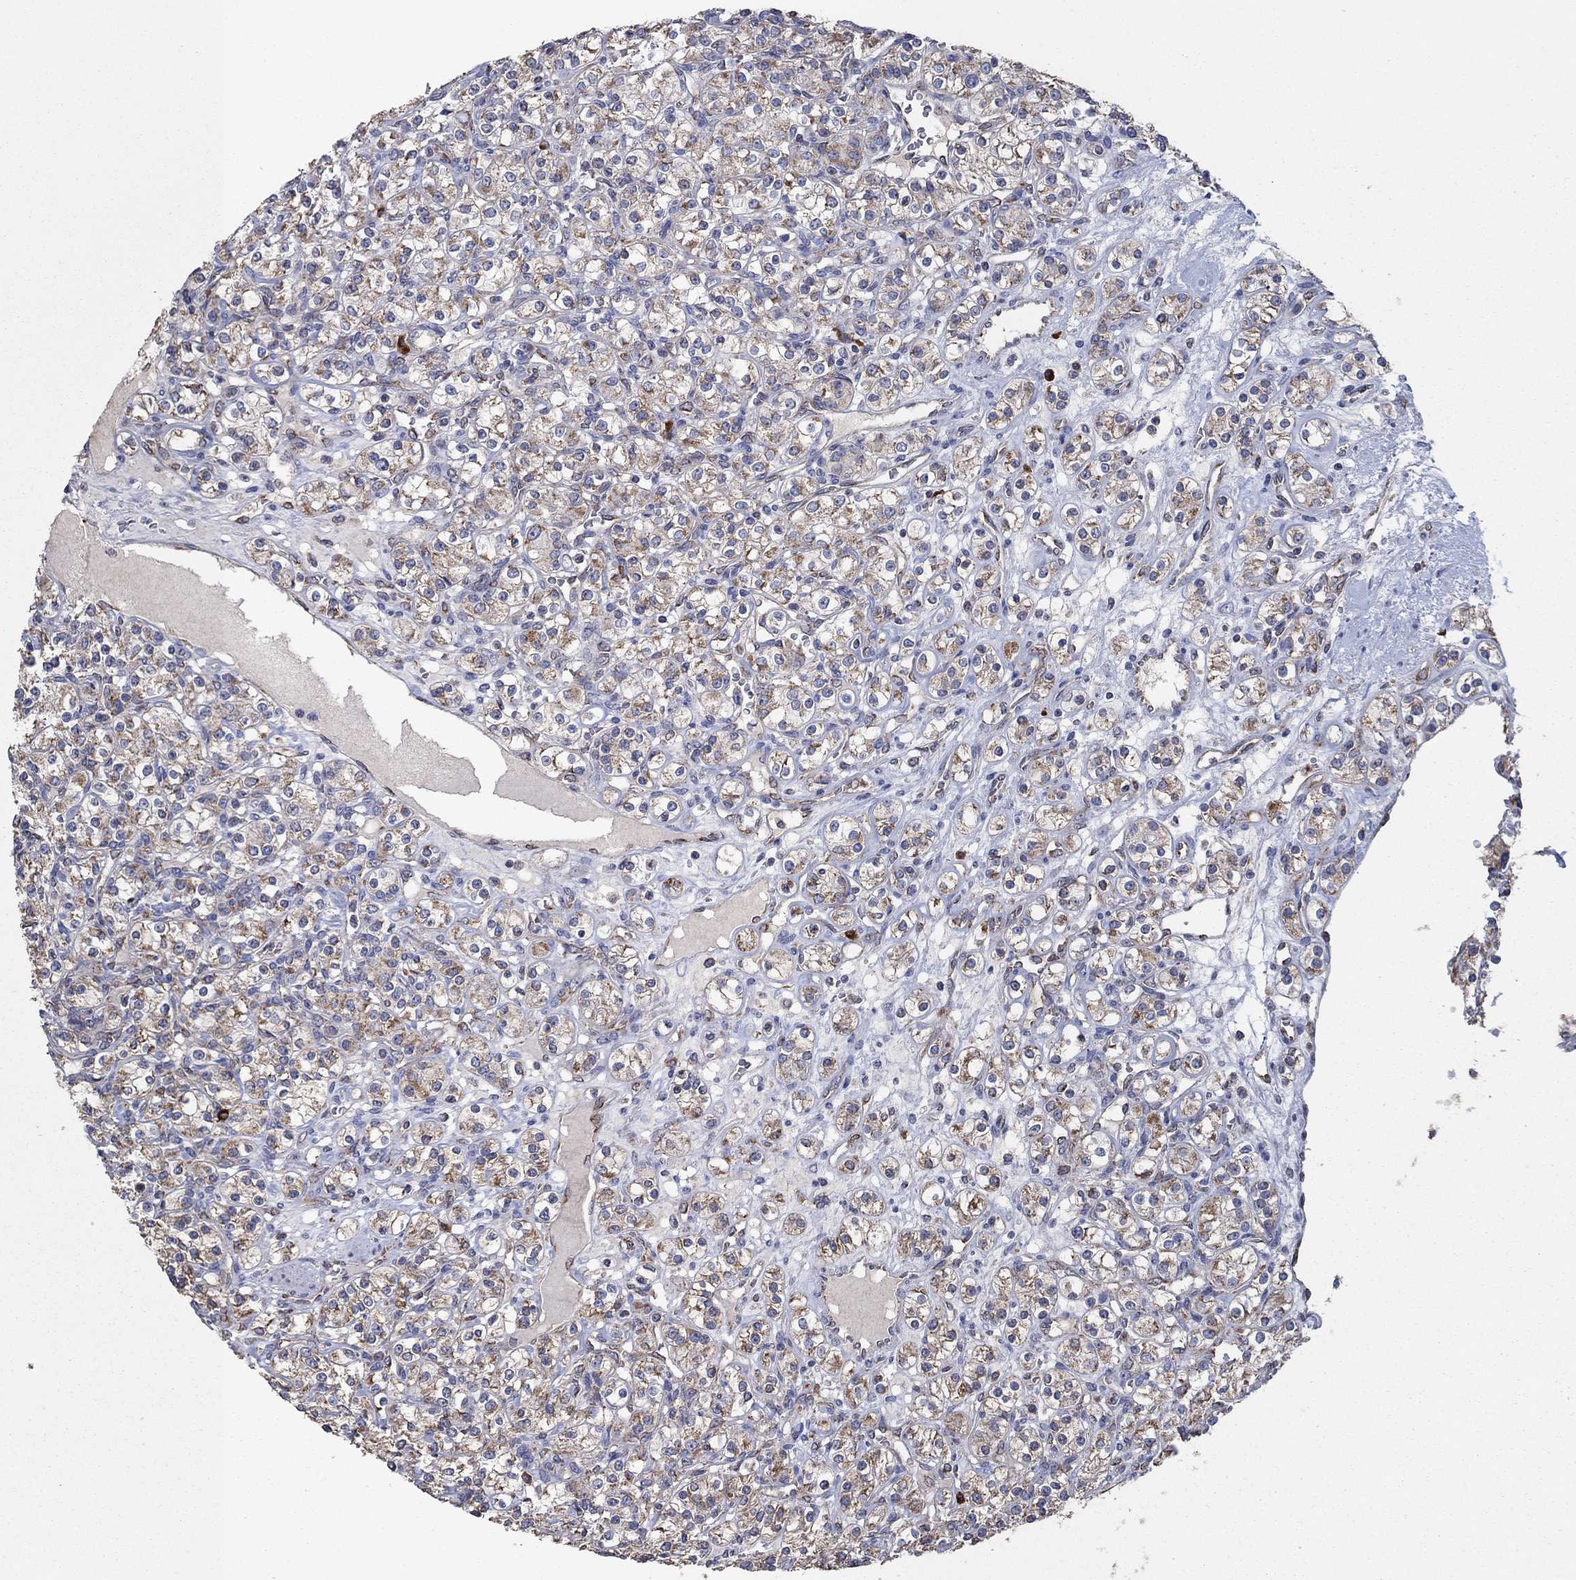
{"staining": {"intensity": "moderate", "quantity": "25%-75%", "location": "cytoplasmic/membranous"}, "tissue": "renal cancer", "cell_type": "Tumor cells", "image_type": "cancer", "snomed": [{"axis": "morphology", "description": "Adenocarcinoma, NOS"}, {"axis": "topography", "description": "Kidney"}], "caption": "This is a photomicrograph of immunohistochemistry (IHC) staining of adenocarcinoma (renal), which shows moderate expression in the cytoplasmic/membranous of tumor cells.", "gene": "HID1", "patient": {"sex": "male", "age": 77}}